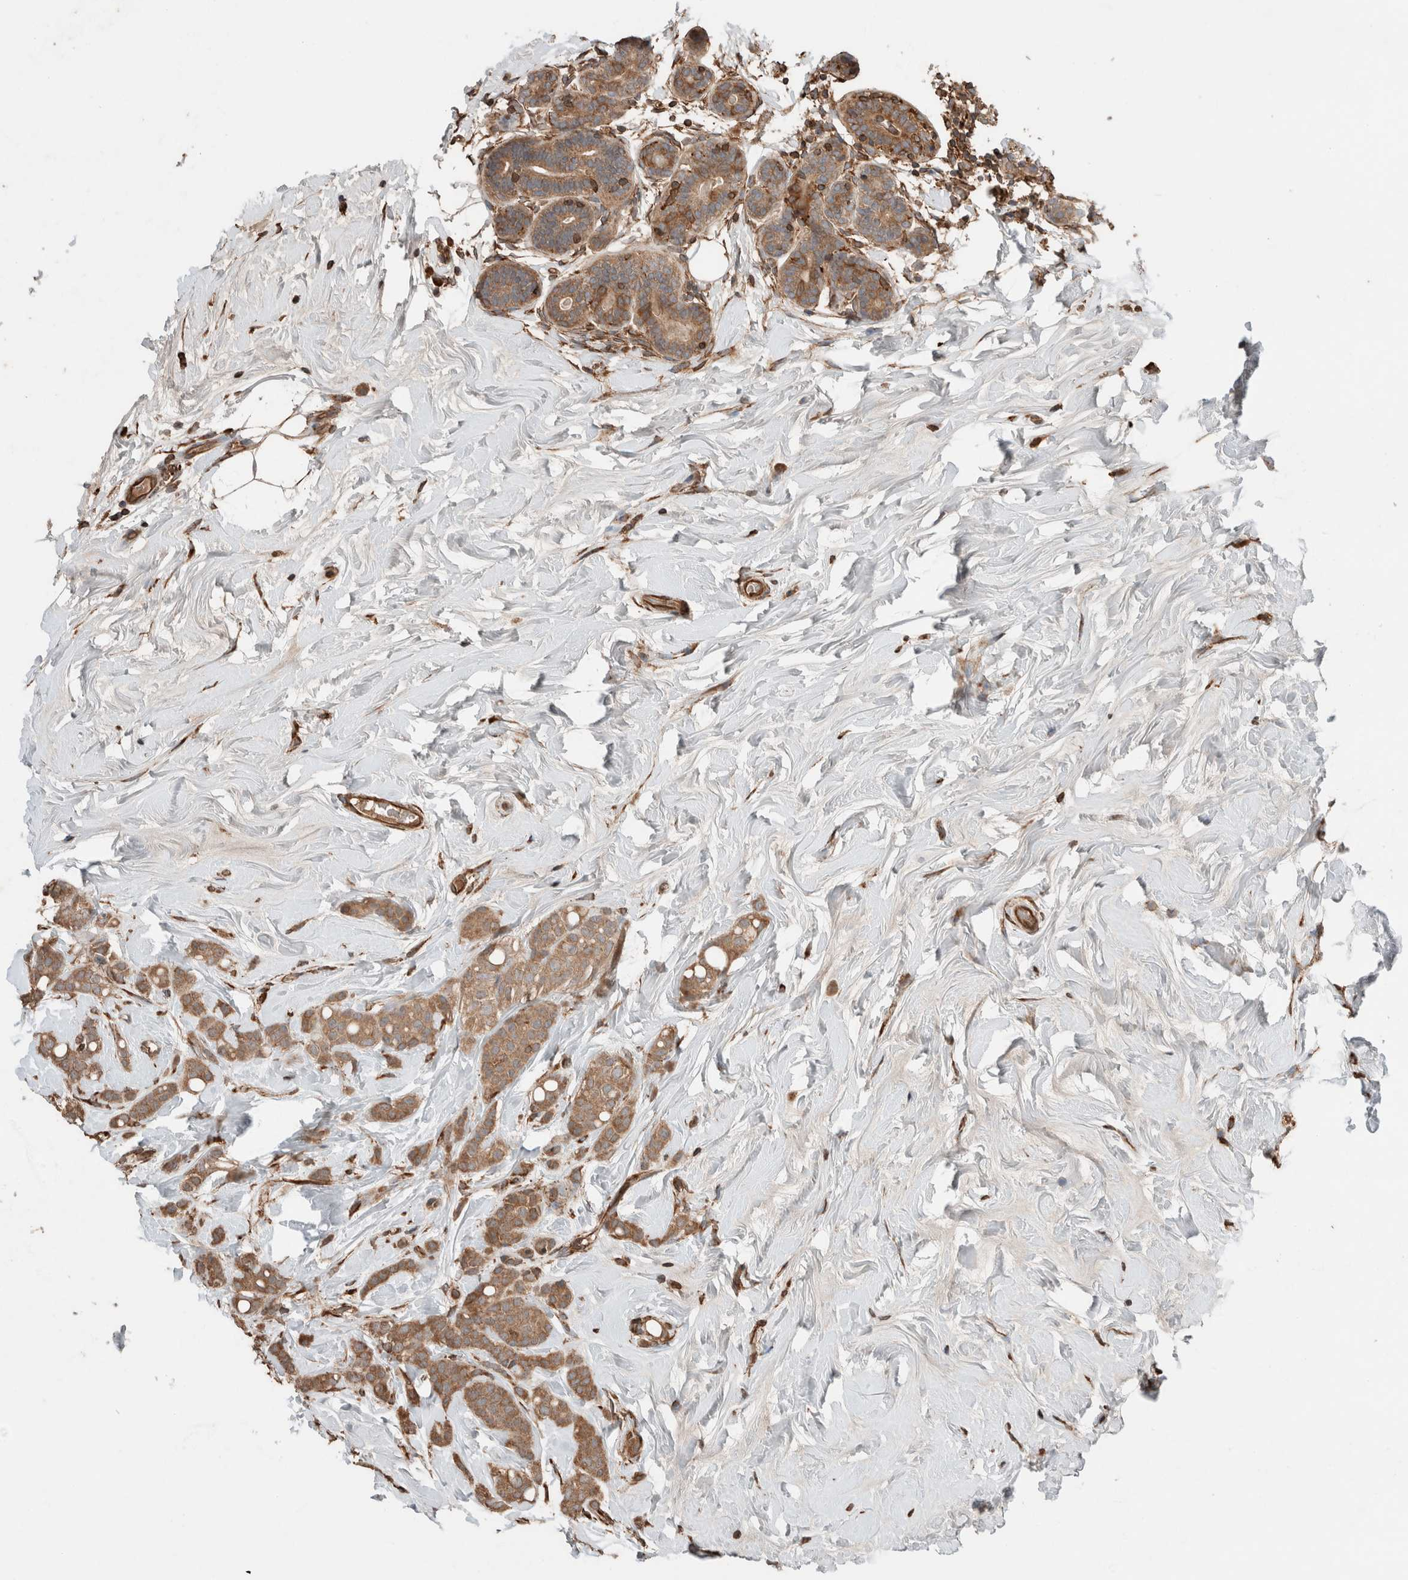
{"staining": {"intensity": "moderate", "quantity": ">75%", "location": "cytoplasmic/membranous"}, "tissue": "breast cancer", "cell_type": "Tumor cells", "image_type": "cancer", "snomed": [{"axis": "morphology", "description": "Lobular carcinoma, in situ"}, {"axis": "morphology", "description": "Lobular carcinoma"}, {"axis": "topography", "description": "Breast"}], "caption": "Immunohistochemistry (IHC) image of human breast cancer (lobular carcinoma in situ) stained for a protein (brown), which shows medium levels of moderate cytoplasmic/membranous expression in approximately >75% of tumor cells.", "gene": "ERAP2", "patient": {"sex": "female", "age": 41}}